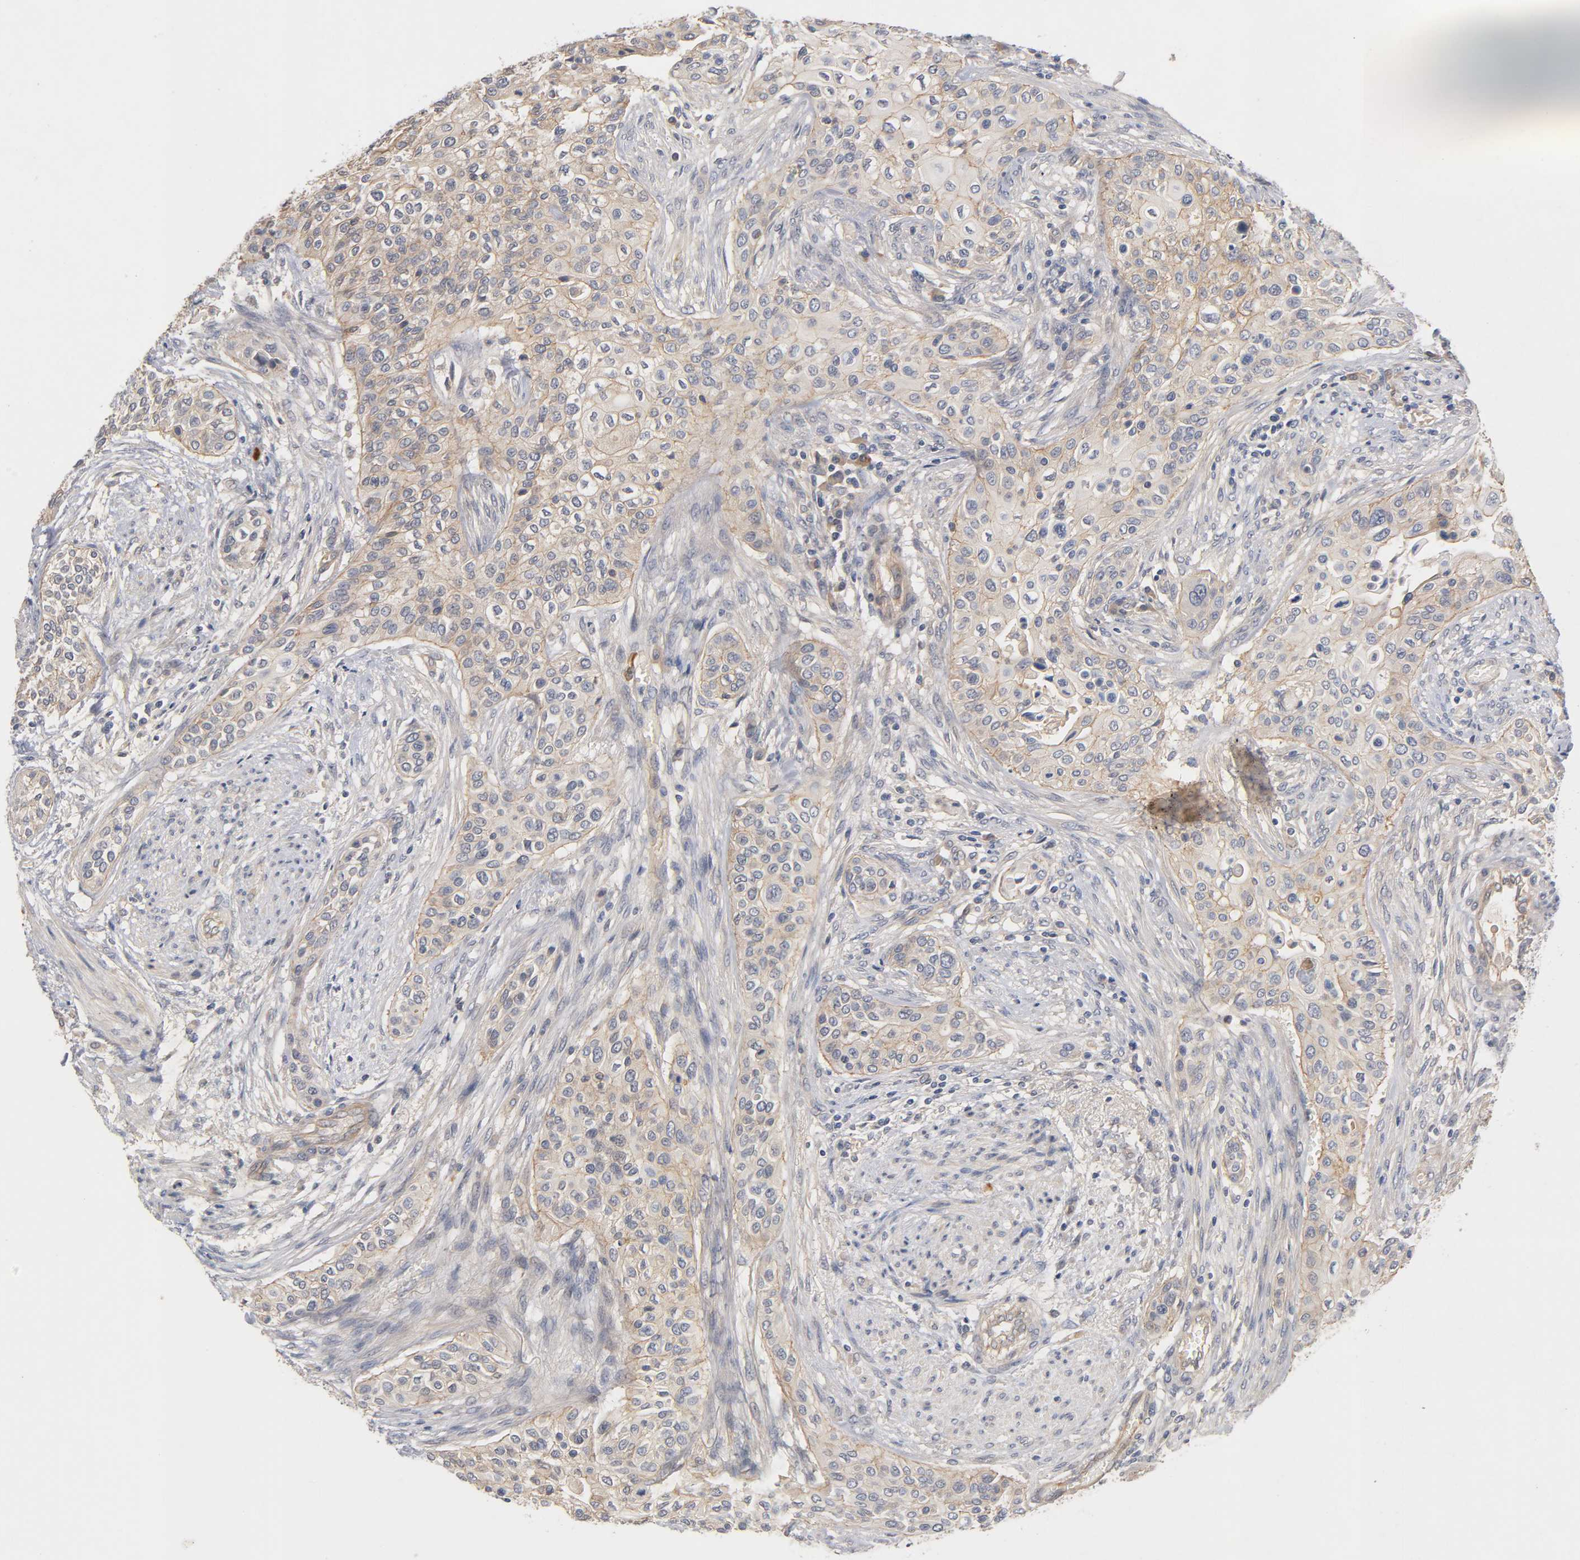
{"staining": {"intensity": "moderate", "quantity": ">75%", "location": "cytoplasmic/membranous"}, "tissue": "urothelial cancer", "cell_type": "Tumor cells", "image_type": "cancer", "snomed": [{"axis": "morphology", "description": "Urothelial carcinoma, High grade"}, {"axis": "topography", "description": "Urinary bladder"}], "caption": "Immunohistochemical staining of urothelial cancer reveals medium levels of moderate cytoplasmic/membranous expression in about >75% of tumor cells.", "gene": "PDZD11", "patient": {"sex": "male", "age": 74}}